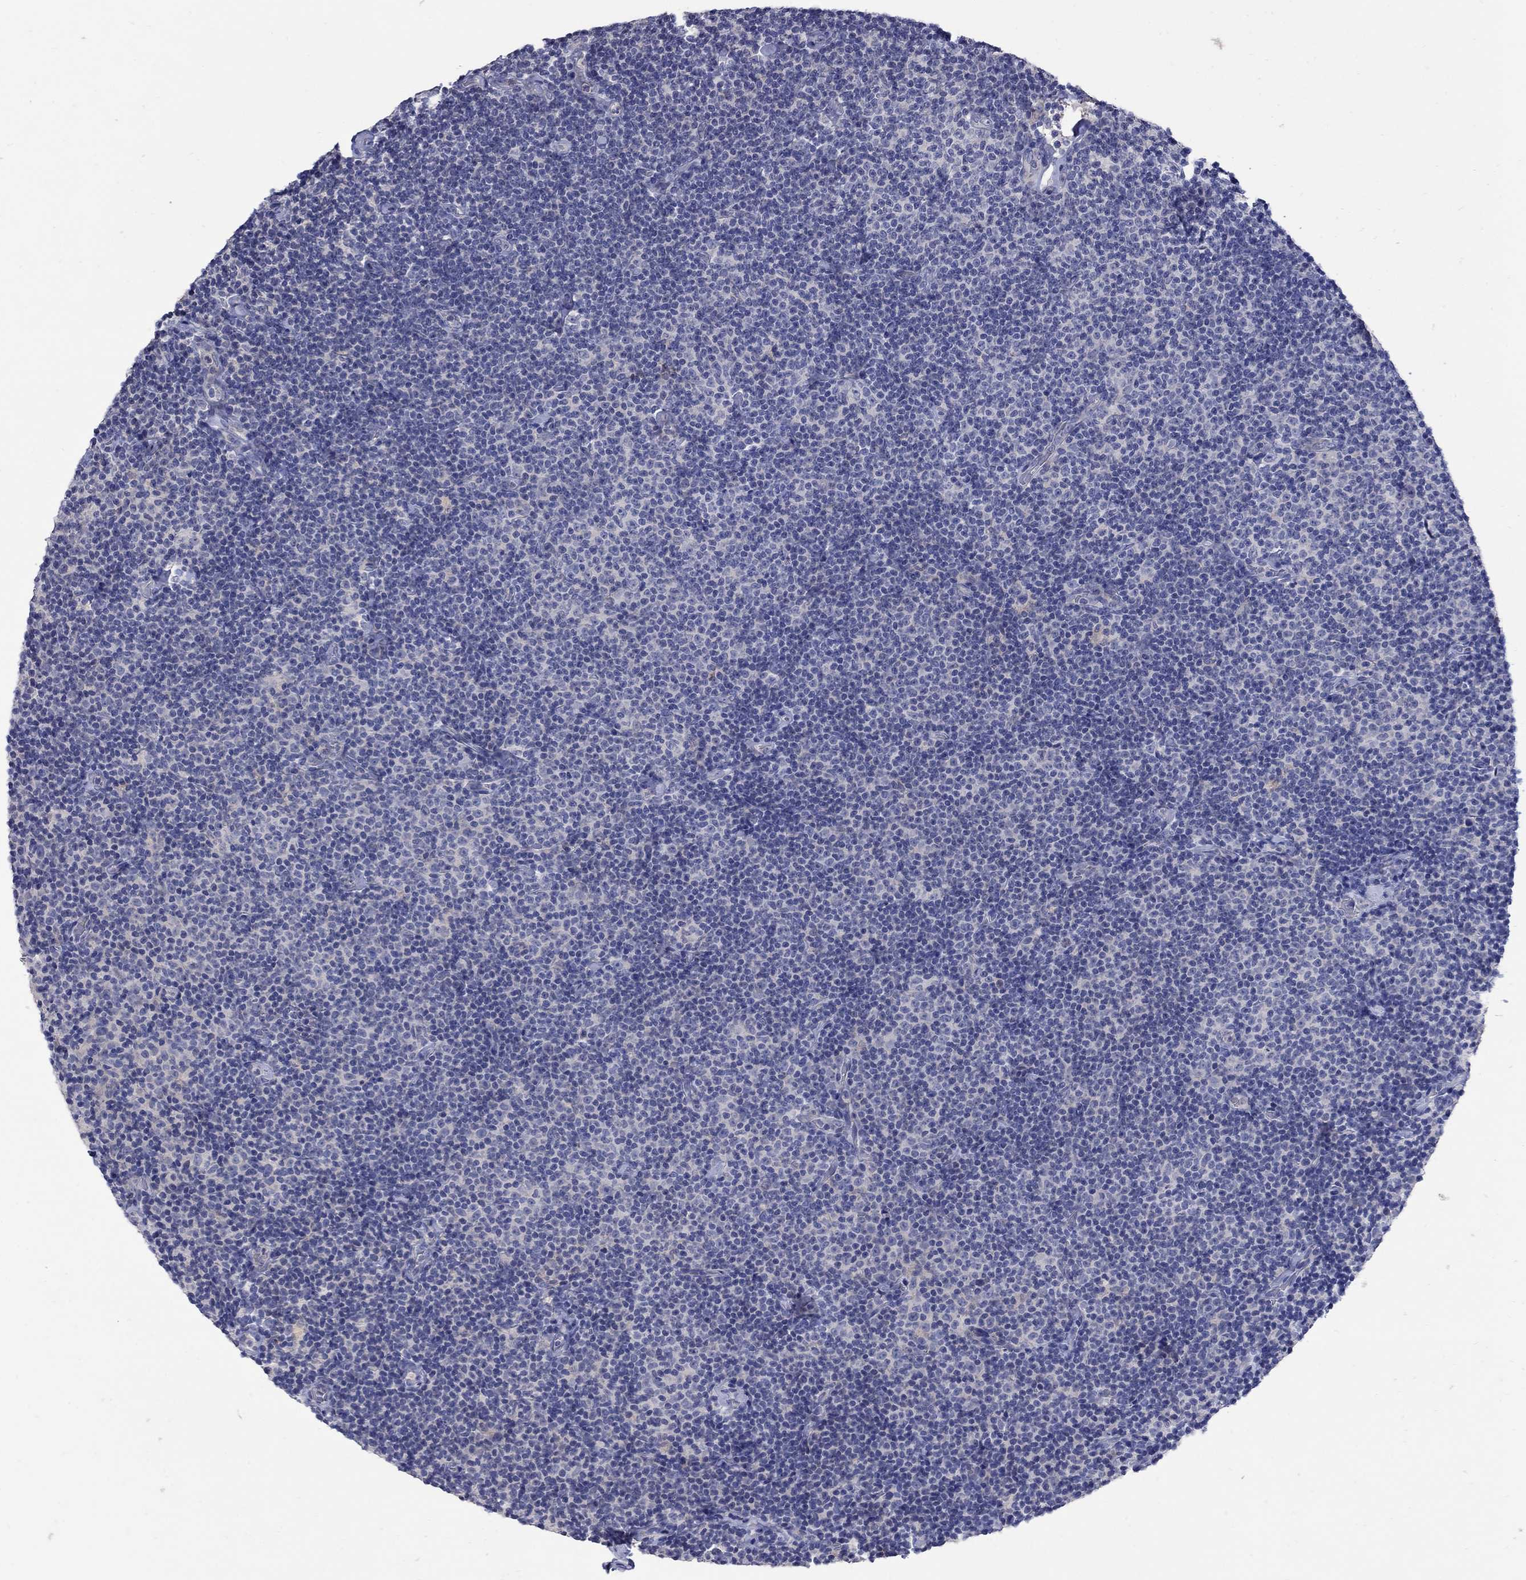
{"staining": {"intensity": "negative", "quantity": "none", "location": "none"}, "tissue": "lymphoma", "cell_type": "Tumor cells", "image_type": "cancer", "snomed": [{"axis": "morphology", "description": "Malignant lymphoma, non-Hodgkin's type, Low grade"}, {"axis": "topography", "description": "Lymph node"}], "caption": "High magnification brightfield microscopy of lymphoma stained with DAB (3,3'-diaminobenzidine) (brown) and counterstained with hematoxylin (blue): tumor cells show no significant expression.", "gene": "CETN1", "patient": {"sex": "male", "age": 81}}